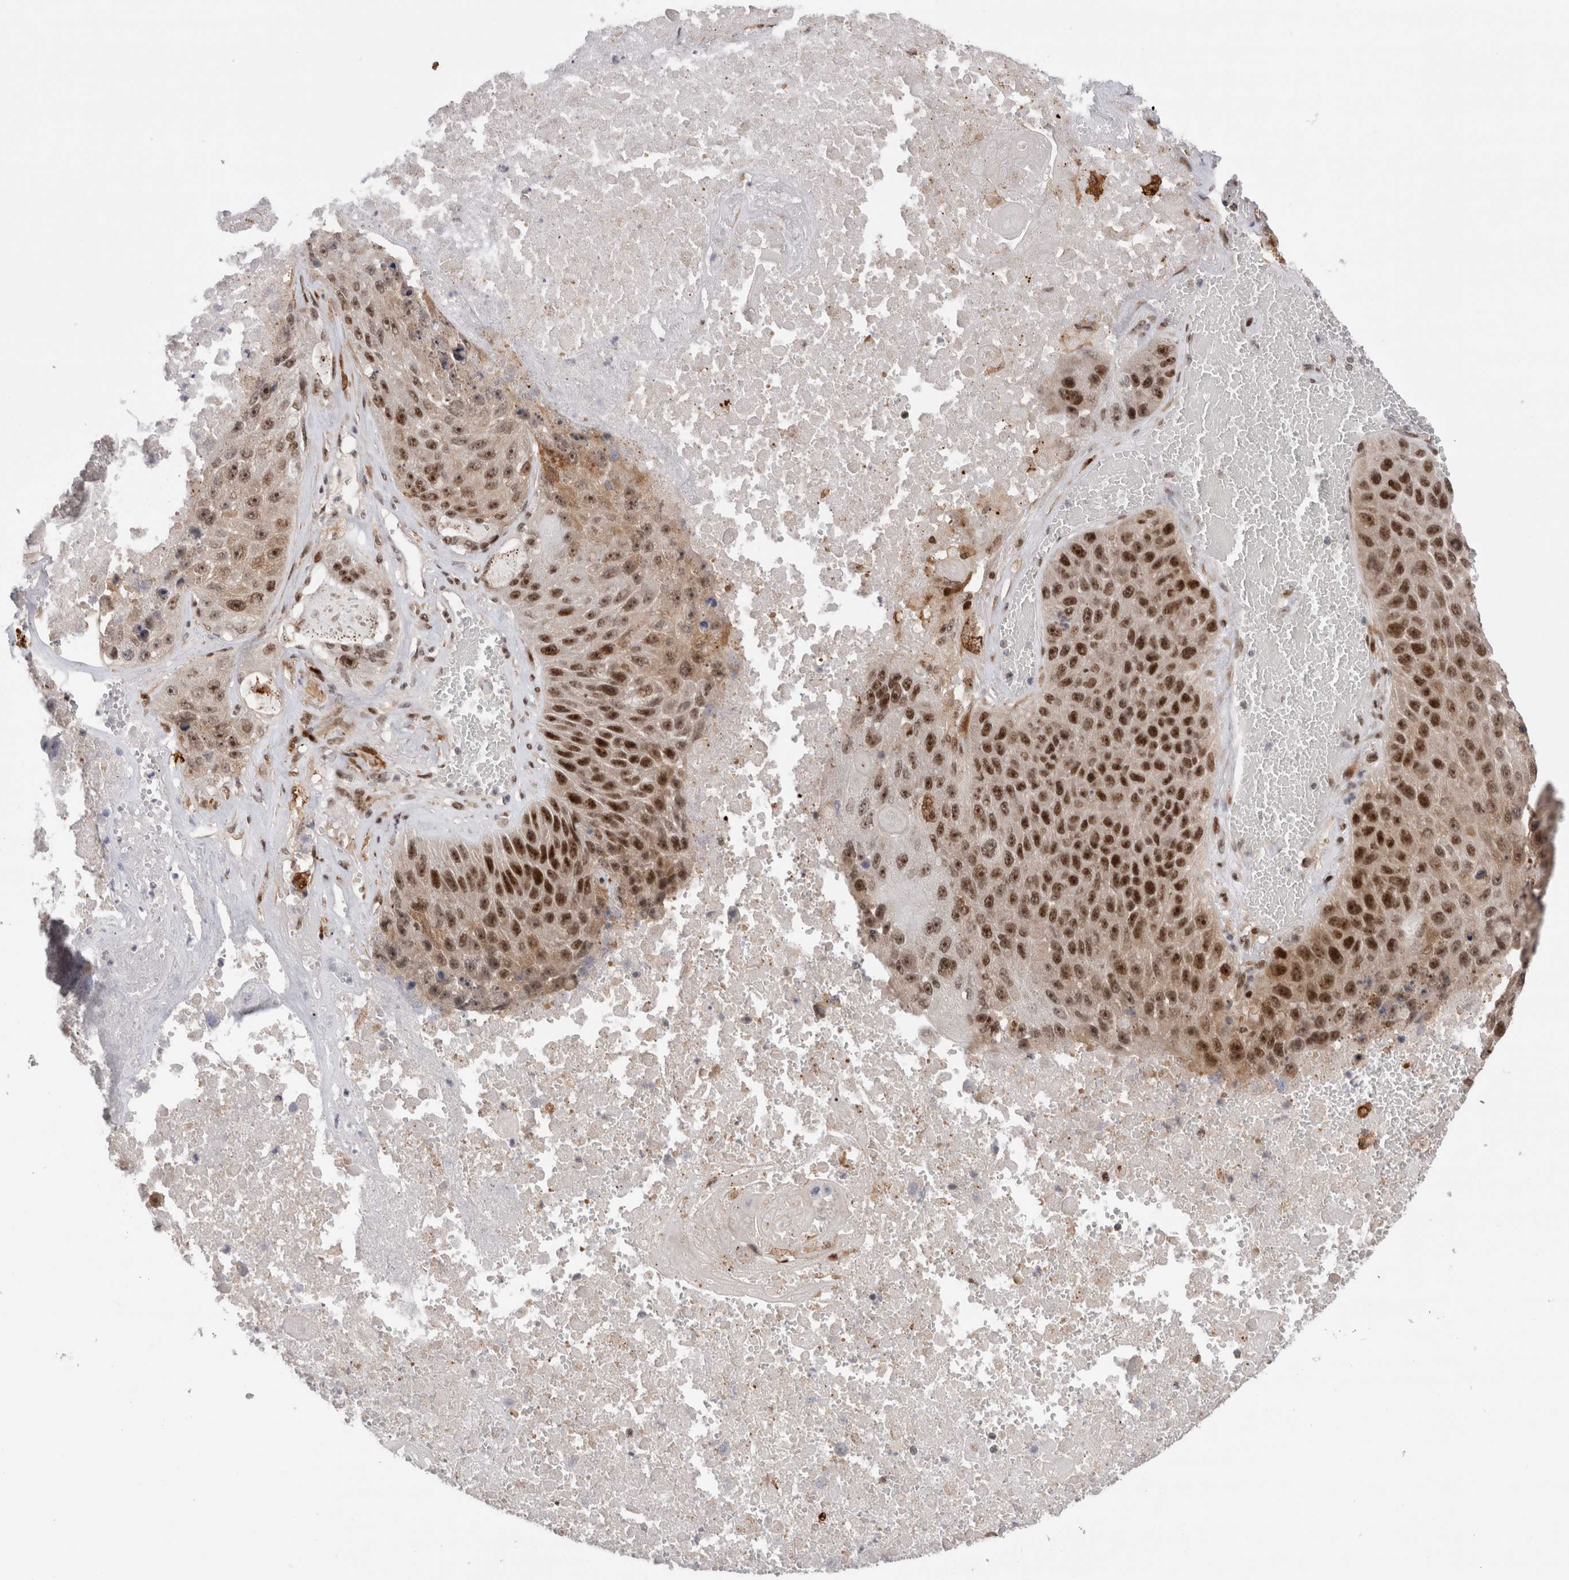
{"staining": {"intensity": "strong", "quantity": ">75%", "location": "nuclear"}, "tissue": "lung cancer", "cell_type": "Tumor cells", "image_type": "cancer", "snomed": [{"axis": "morphology", "description": "Squamous cell carcinoma, NOS"}, {"axis": "topography", "description": "Lung"}], "caption": "Strong nuclear expression for a protein is seen in about >75% of tumor cells of squamous cell carcinoma (lung) using immunohistochemistry (IHC).", "gene": "ZNF521", "patient": {"sex": "male", "age": 61}}